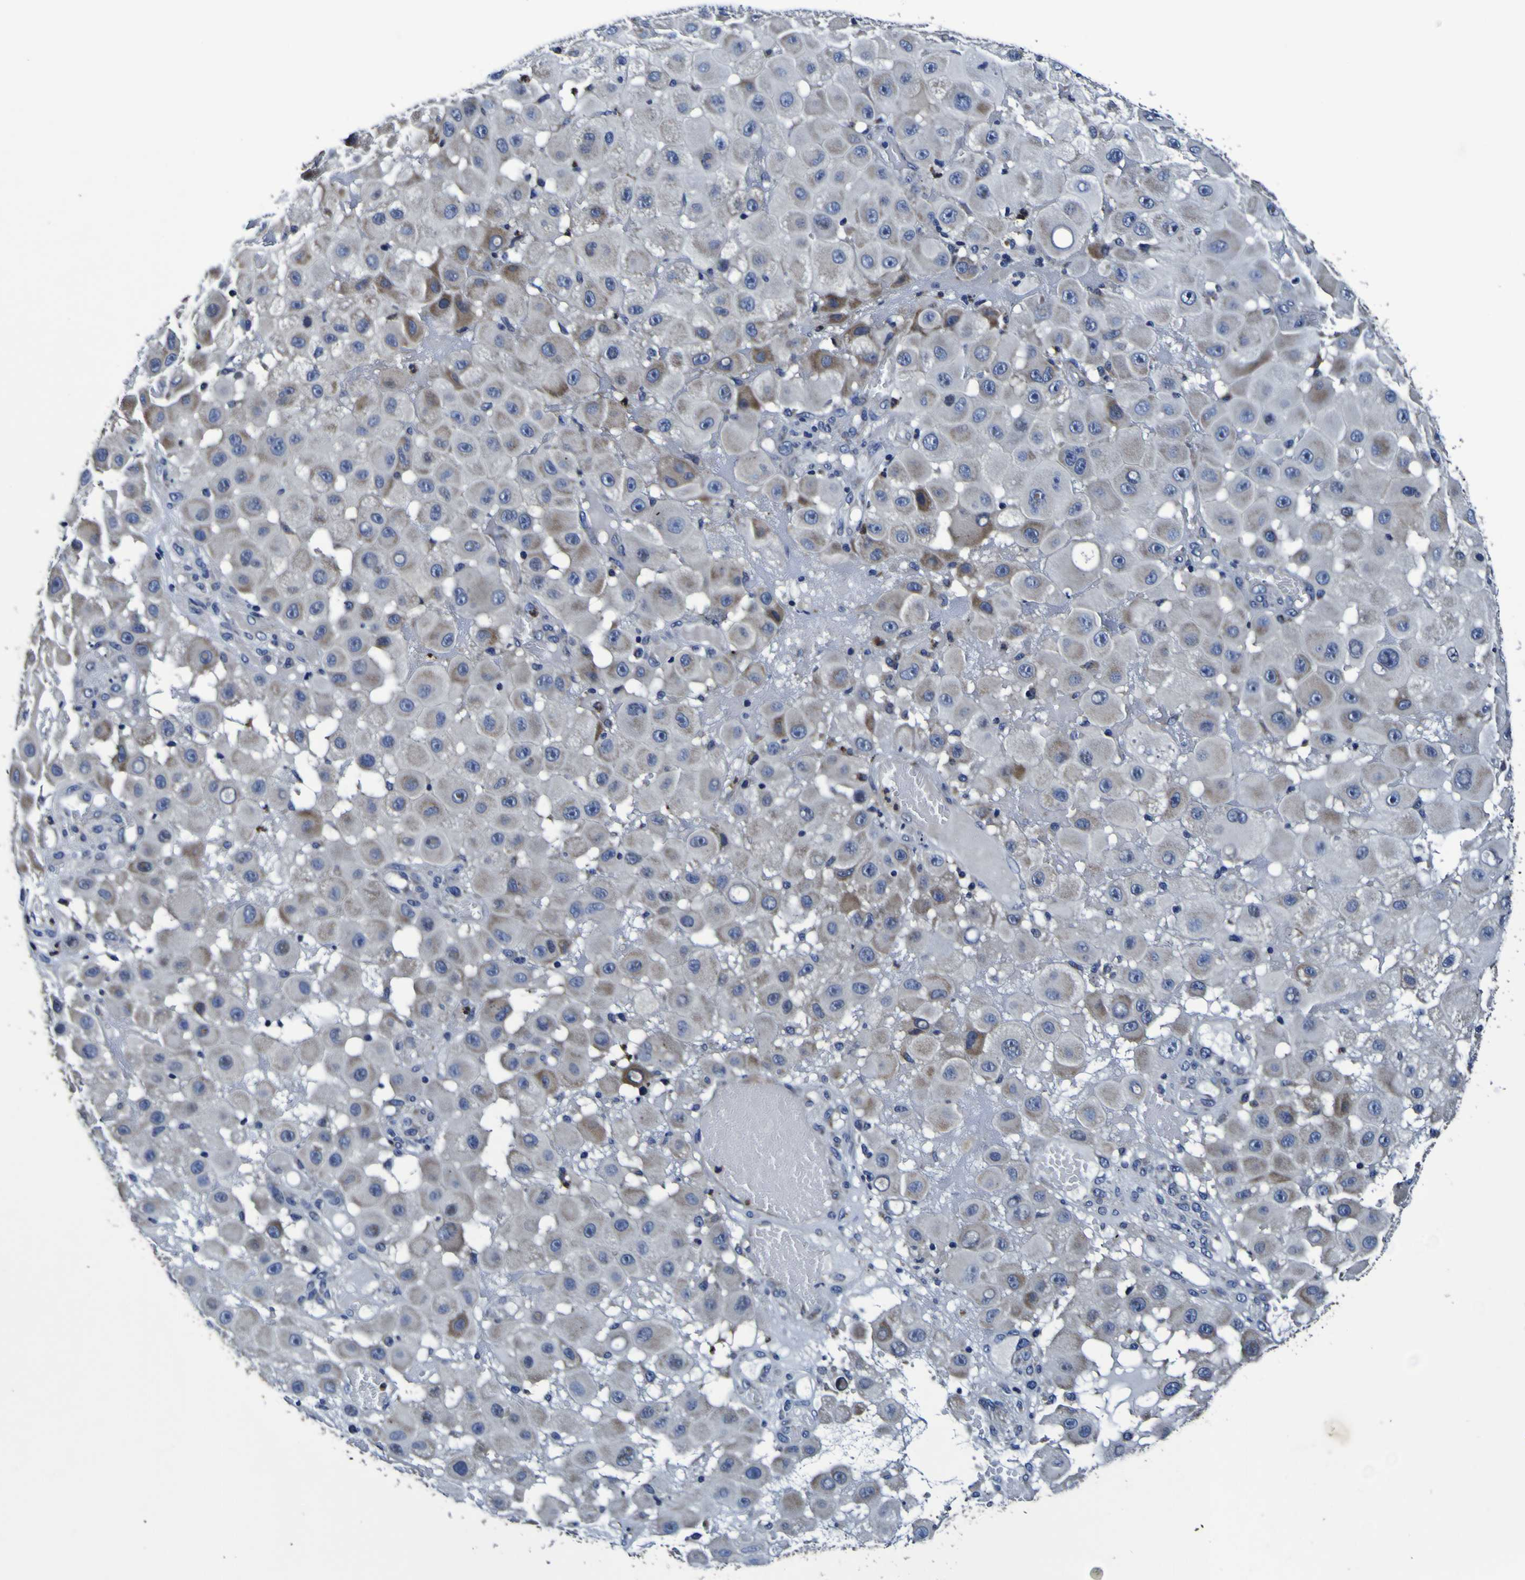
{"staining": {"intensity": "moderate", "quantity": "<25%", "location": "cytoplasmic/membranous"}, "tissue": "melanoma", "cell_type": "Tumor cells", "image_type": "cancer", "snomed": [{"axis": "morphology", "description": "Malignant melanoma, NOS"}, {"axis": "topography", "description": "Skin"}], "caption": "The immunohistochemical stain highlights moderate cytoplasmic/membranous staining in tumor cells of malignant melanoma tissue.", "gene": "PANK4", "patient": {"sex": "female", "age": 81}}